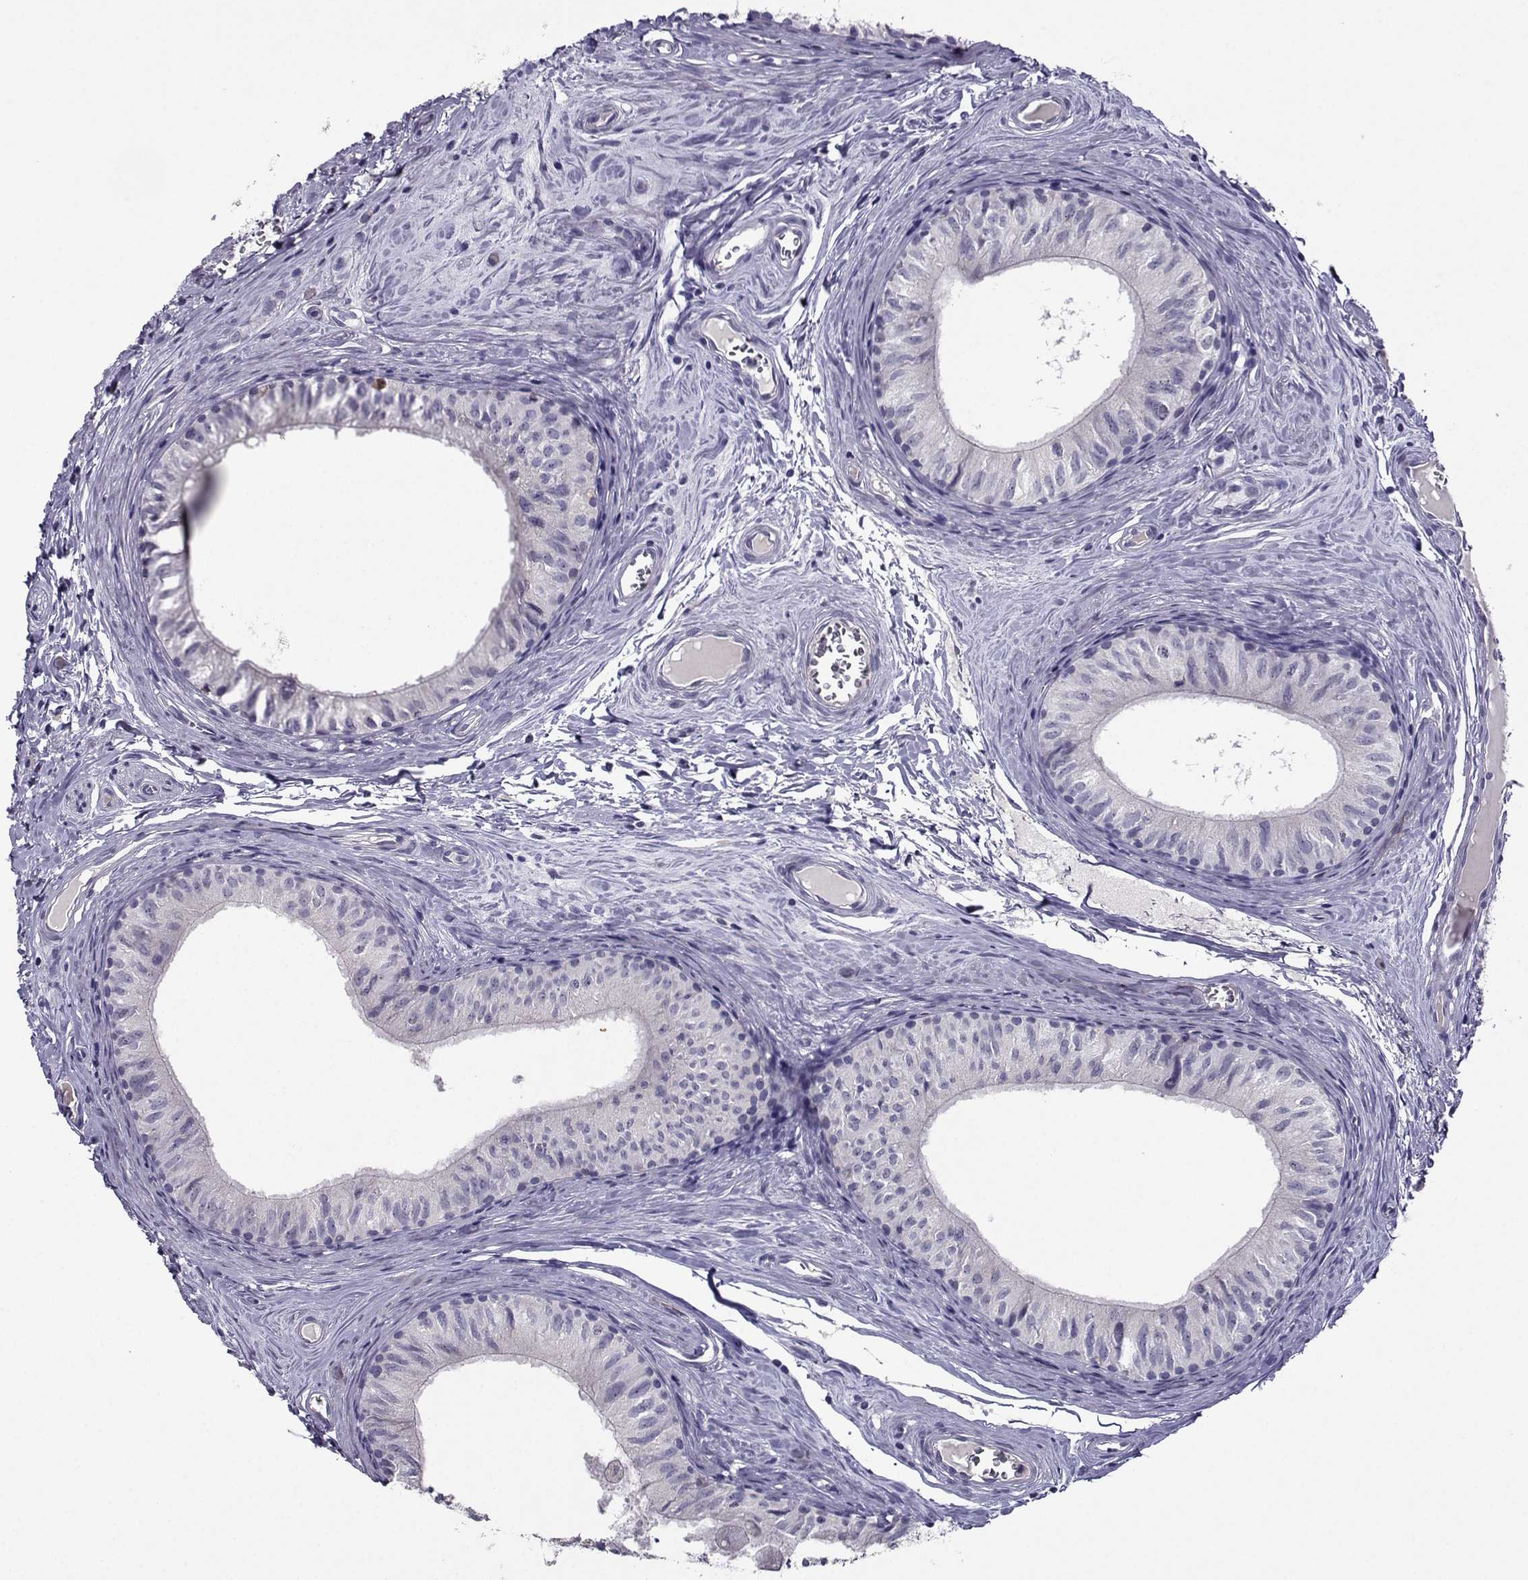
{"staining": {"intensity": "negative", "quantity": "none", "location": "none"}, "tissue": "epididymis", "cell_type": "Glandular cells", "image_type": "normal", "snomed": [{"axis": "morphology", "description": "Normal tissue, NOS"}, {"axis": "topography", "description": "Epididymis"}], "caption": "Glandular cells show no significant positivity in normal epididymis. The staining is performed using DAB (3,3'-diaminobenzidine) brown chromogen with nuclei counter-stained in using hematoxylin.", "gene": "CRYBB1", "patient": {"sex": "male", "age": 52}}